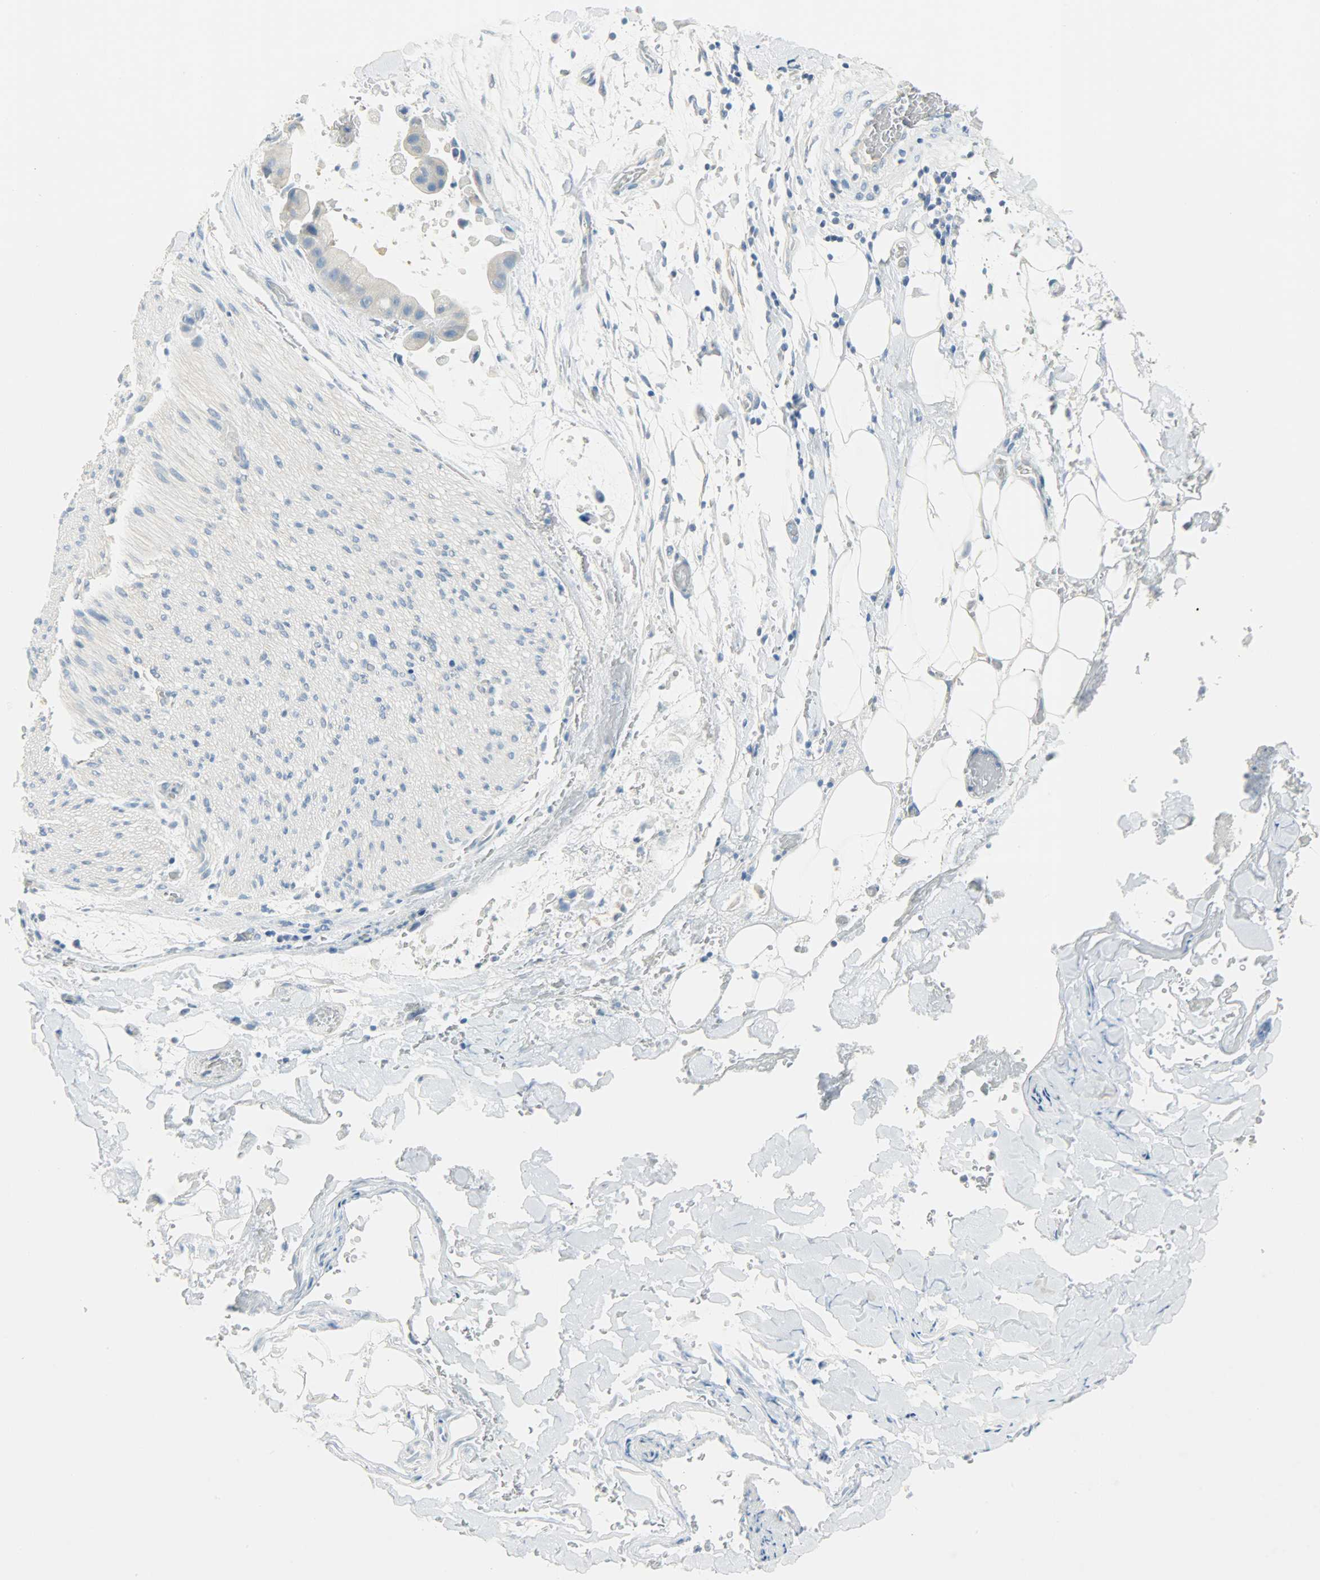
{"staining": {"intensity": "negative", "quantity": "none", "location": "none"}, "tissue": "adipose tissue", "cell_type": "Adipocytes", "image_type": "normal", "snomed": [{"axis": "morphology", "description": "Normal tissue, NOS"}, {"axis": "morphology", "description": "Cholangiocarcinoma"}, {"axis": "topography", "description": "Liver"}, {"axis": "topography", "description": "Peripheral nerve tissue"}], "caption": "An immunohistochemistry histopathology image of benign adipose tissue is shown. There is no staining in adipocytes of adipose tissue. (DAB (3,3'-diaminobenzidine) immunohistochemistry, high magnification).", "gene": "PROM1", "patient": {"sex": "male", "age": 50}}